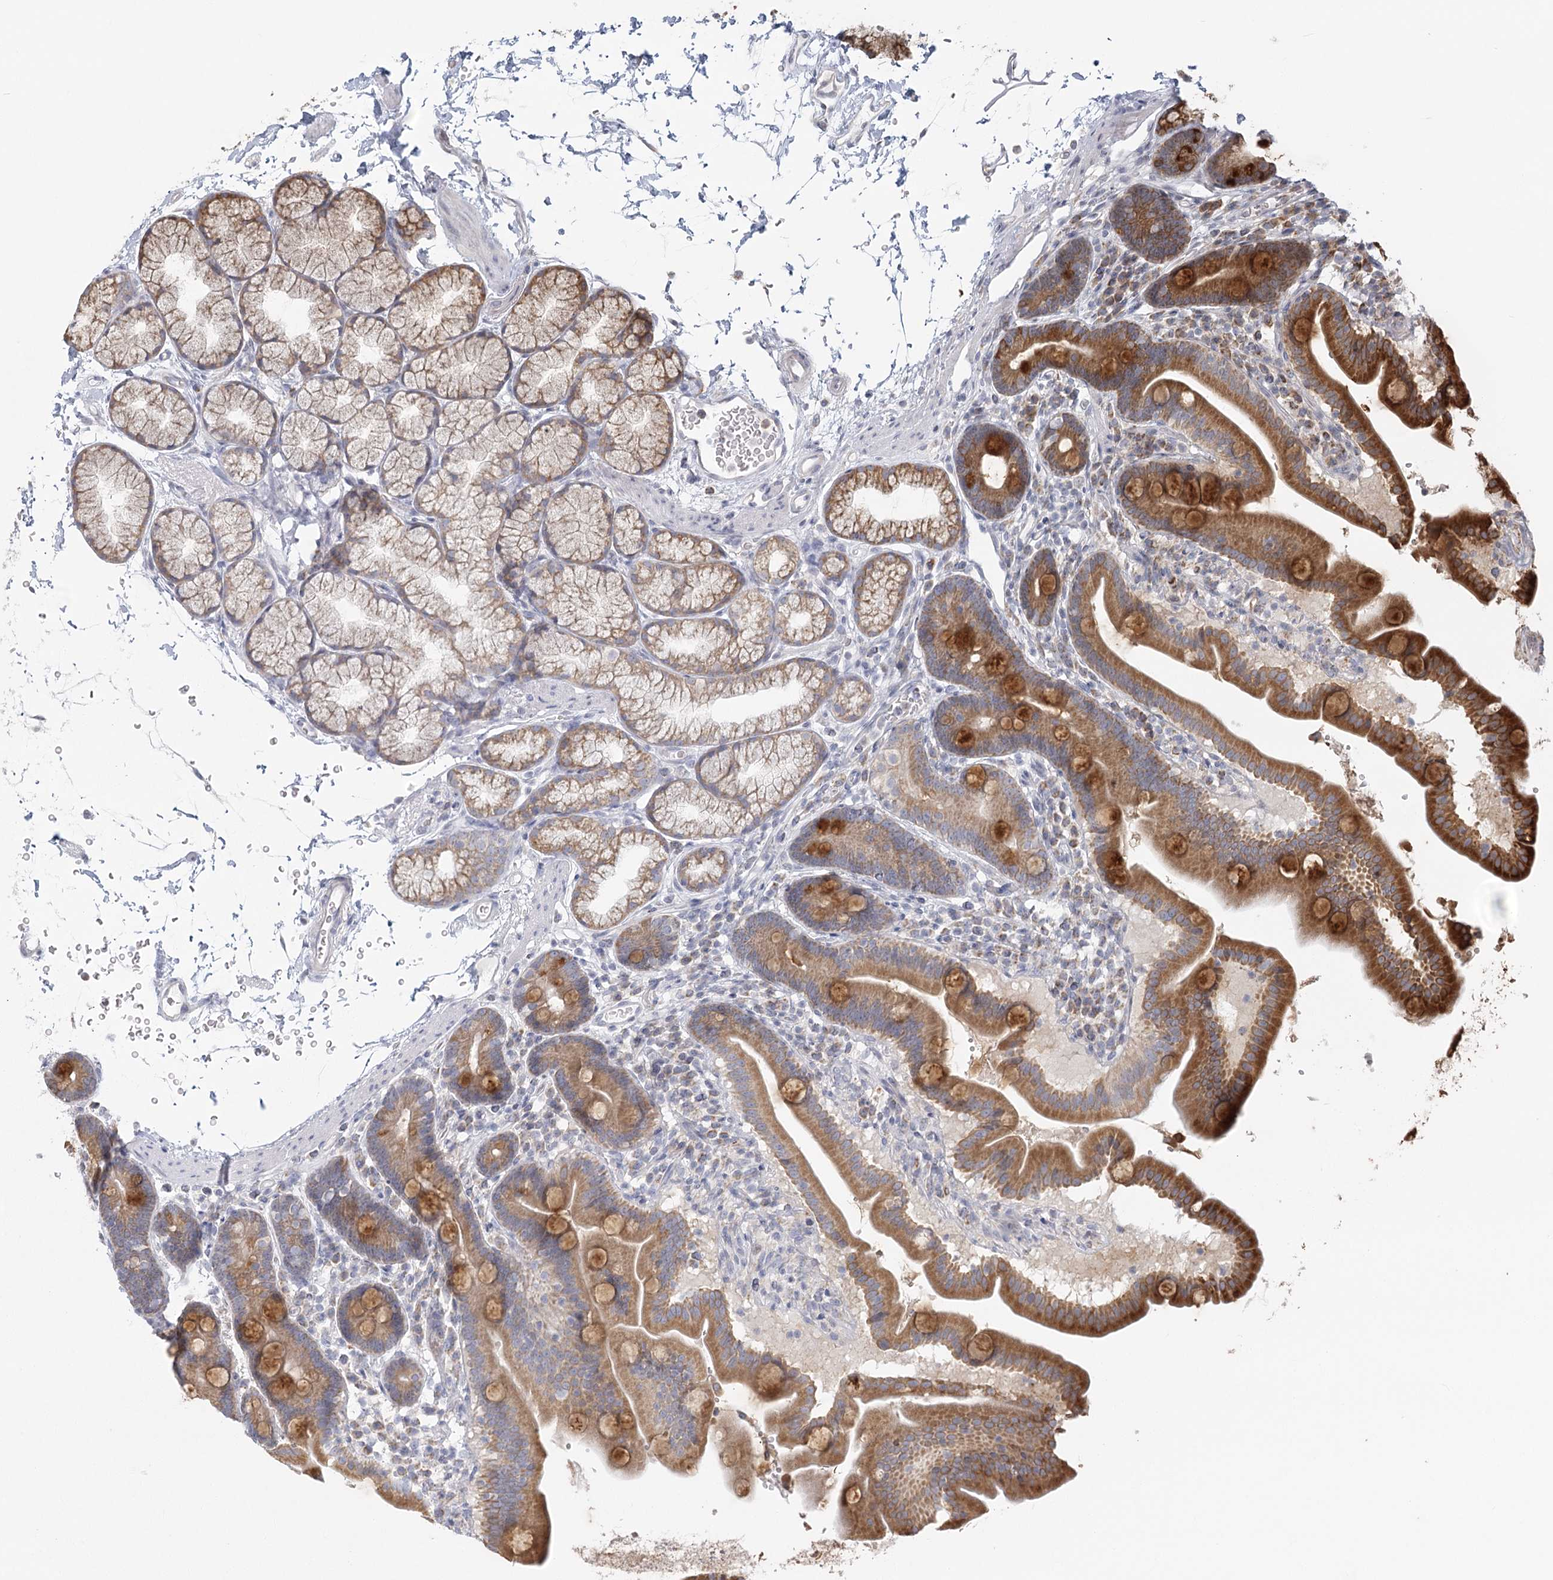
{"staining": {"intensity": "strong", "quantity": ">75%", "location": "cytoplasmic/membranous"}, "tissue": "duodenum", "cell_type": "Glandular cells", "image_type": "normal", "snomed": [{"axis": "morphology", "description": "Normal tissue, NOS"}, {"axis": "topography", "description": "Duodenum"}], "caption": "Protein expression analysis of unremarkable duodenum reveals strong cytoplasmic/membranous staining in approximately >75% of glandular cells.", "gene": "LACTB", "patient": {"sex": "male", "age": 54}}